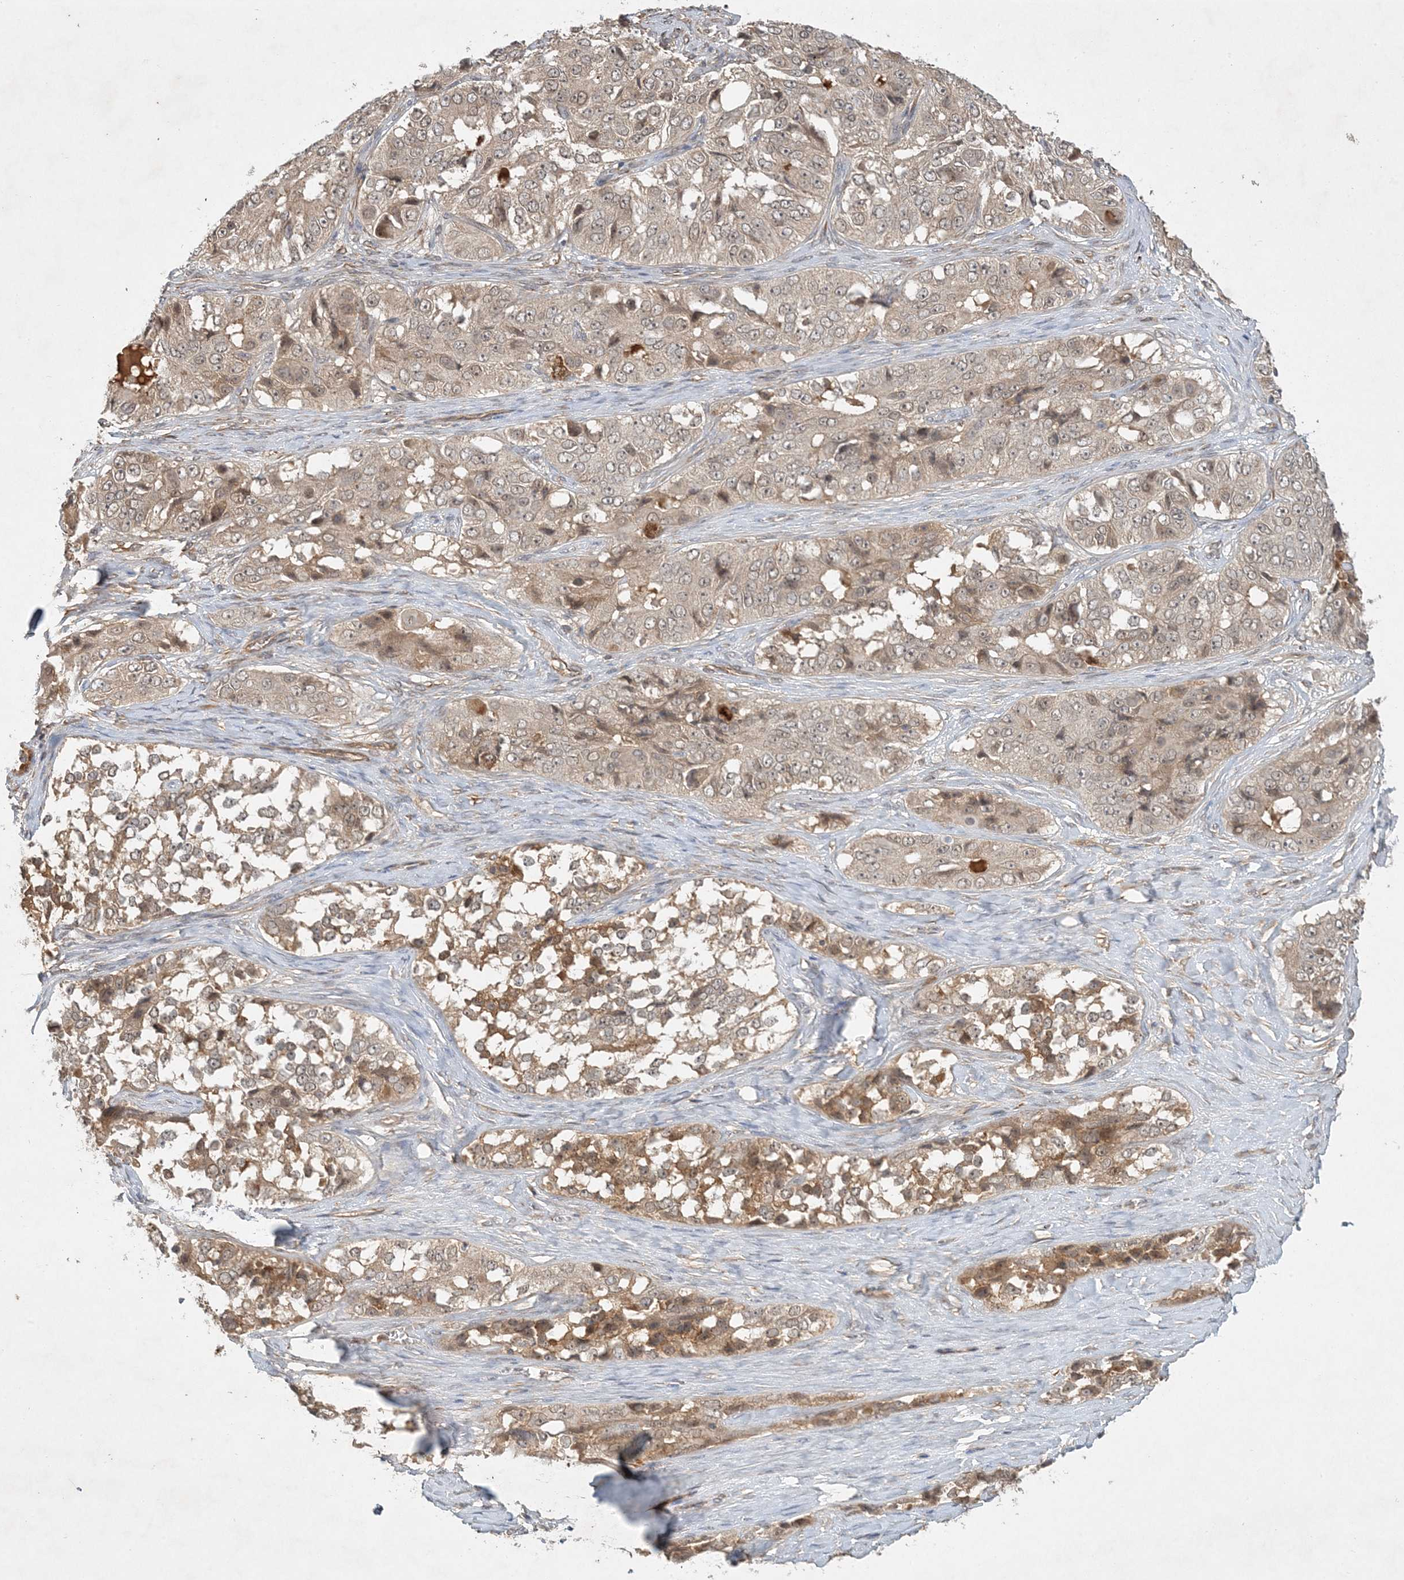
{"staining": {"intensity": "moderate", "quantity": ">75%", "location": "cytoplasmic/membranous"}, "tissue": "ovarian cancer", "cell_type": "Tumor cells", "image_type": "cancer", "snomed": [{"axis": "morphology", "description": "Carcinoma, endometroid"}, {"axis": "topography", "description": "Ovary"}], "caption": "The photomicrograph exhibits immunohistochemical staining of ovarian cancer (endometroid carcinoma). There is moderate cytoplasmic/membranous staining is identified in about >75% of tumor cells.", "gene": "ZCCHC4", "patient": {"sex": "female", "age": 51}}